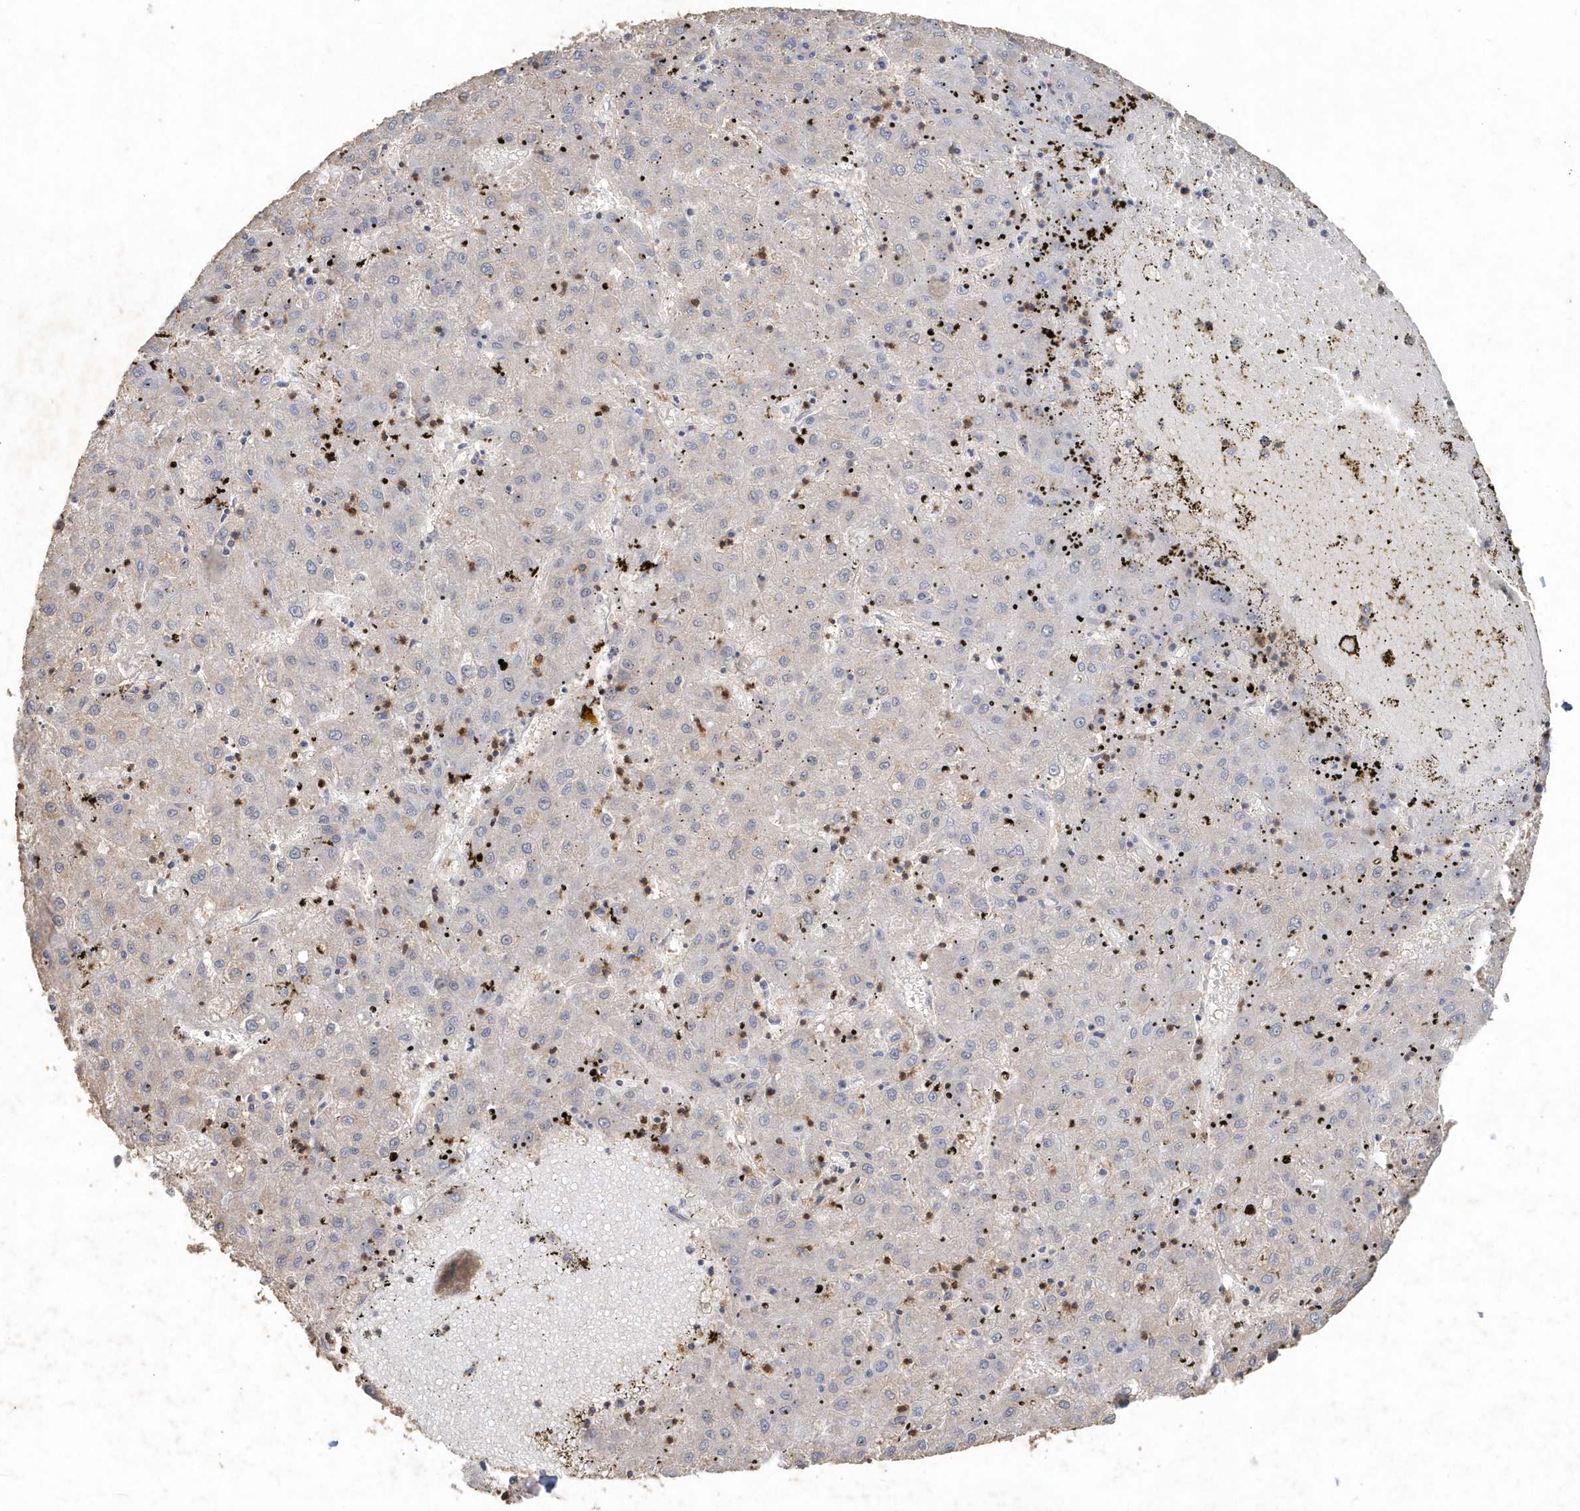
{"staining": {"intensity": "negative", "quantity": "none", "location": "none"}, "tissue": "liver cancer", "cell_type": "Tumor cells", "image_type": "cancer", "snomed": [{"axis": "morphology", "description": "Carcinoma, Hepatocellular, NOS"}, {"axis": "topography", "description": "Liver"}], "caption": "IHC of human hepatocellular carcinoma (liver) reveals no staining in tumor cells.", "gene": "PDCD1", "patient": {"sex": "male", "age": 72}}